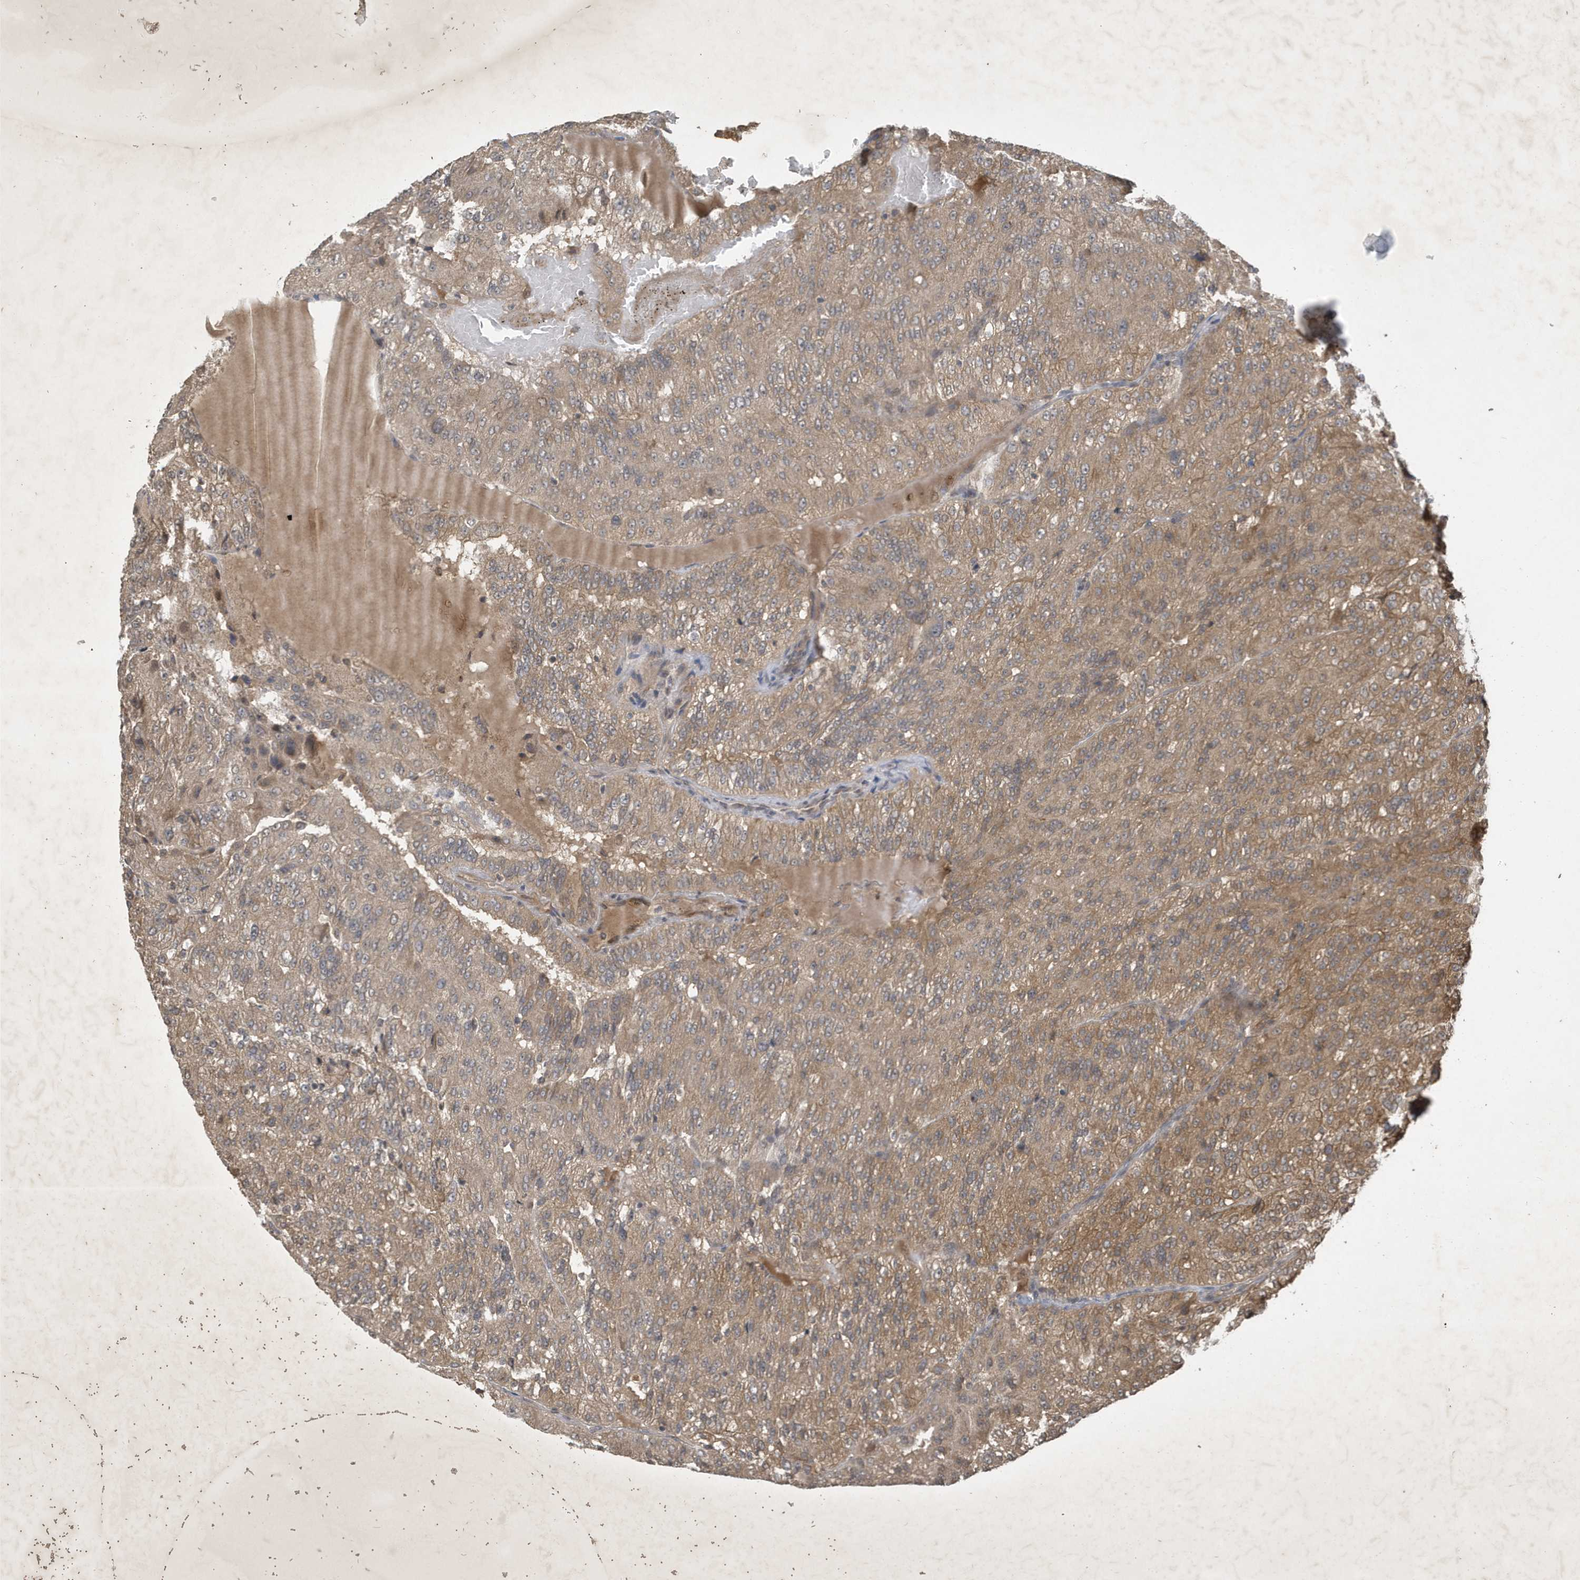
{"staining": {"intensity": "moderate", "quantity": ">75%", "location": "cytoplasmic/membranous"}, "tissue": "renal cancer", "cell_type": "Tumor cells", "image_type": "cancer", "snomed": [{"axis": "morphology", "description": "Adenocarcinoma, NOS"}, {"axis": "topography", "description": "Kidney"}], "caption": "Immunohistochemical staining of renal cancer (adenocarcinoma) demonstrates moderate cytoplasmic/membranous protein staining in approximately >75% of tumor cells.", "gene": "STX10", "patient": {"sex": "female", "age": 63}}